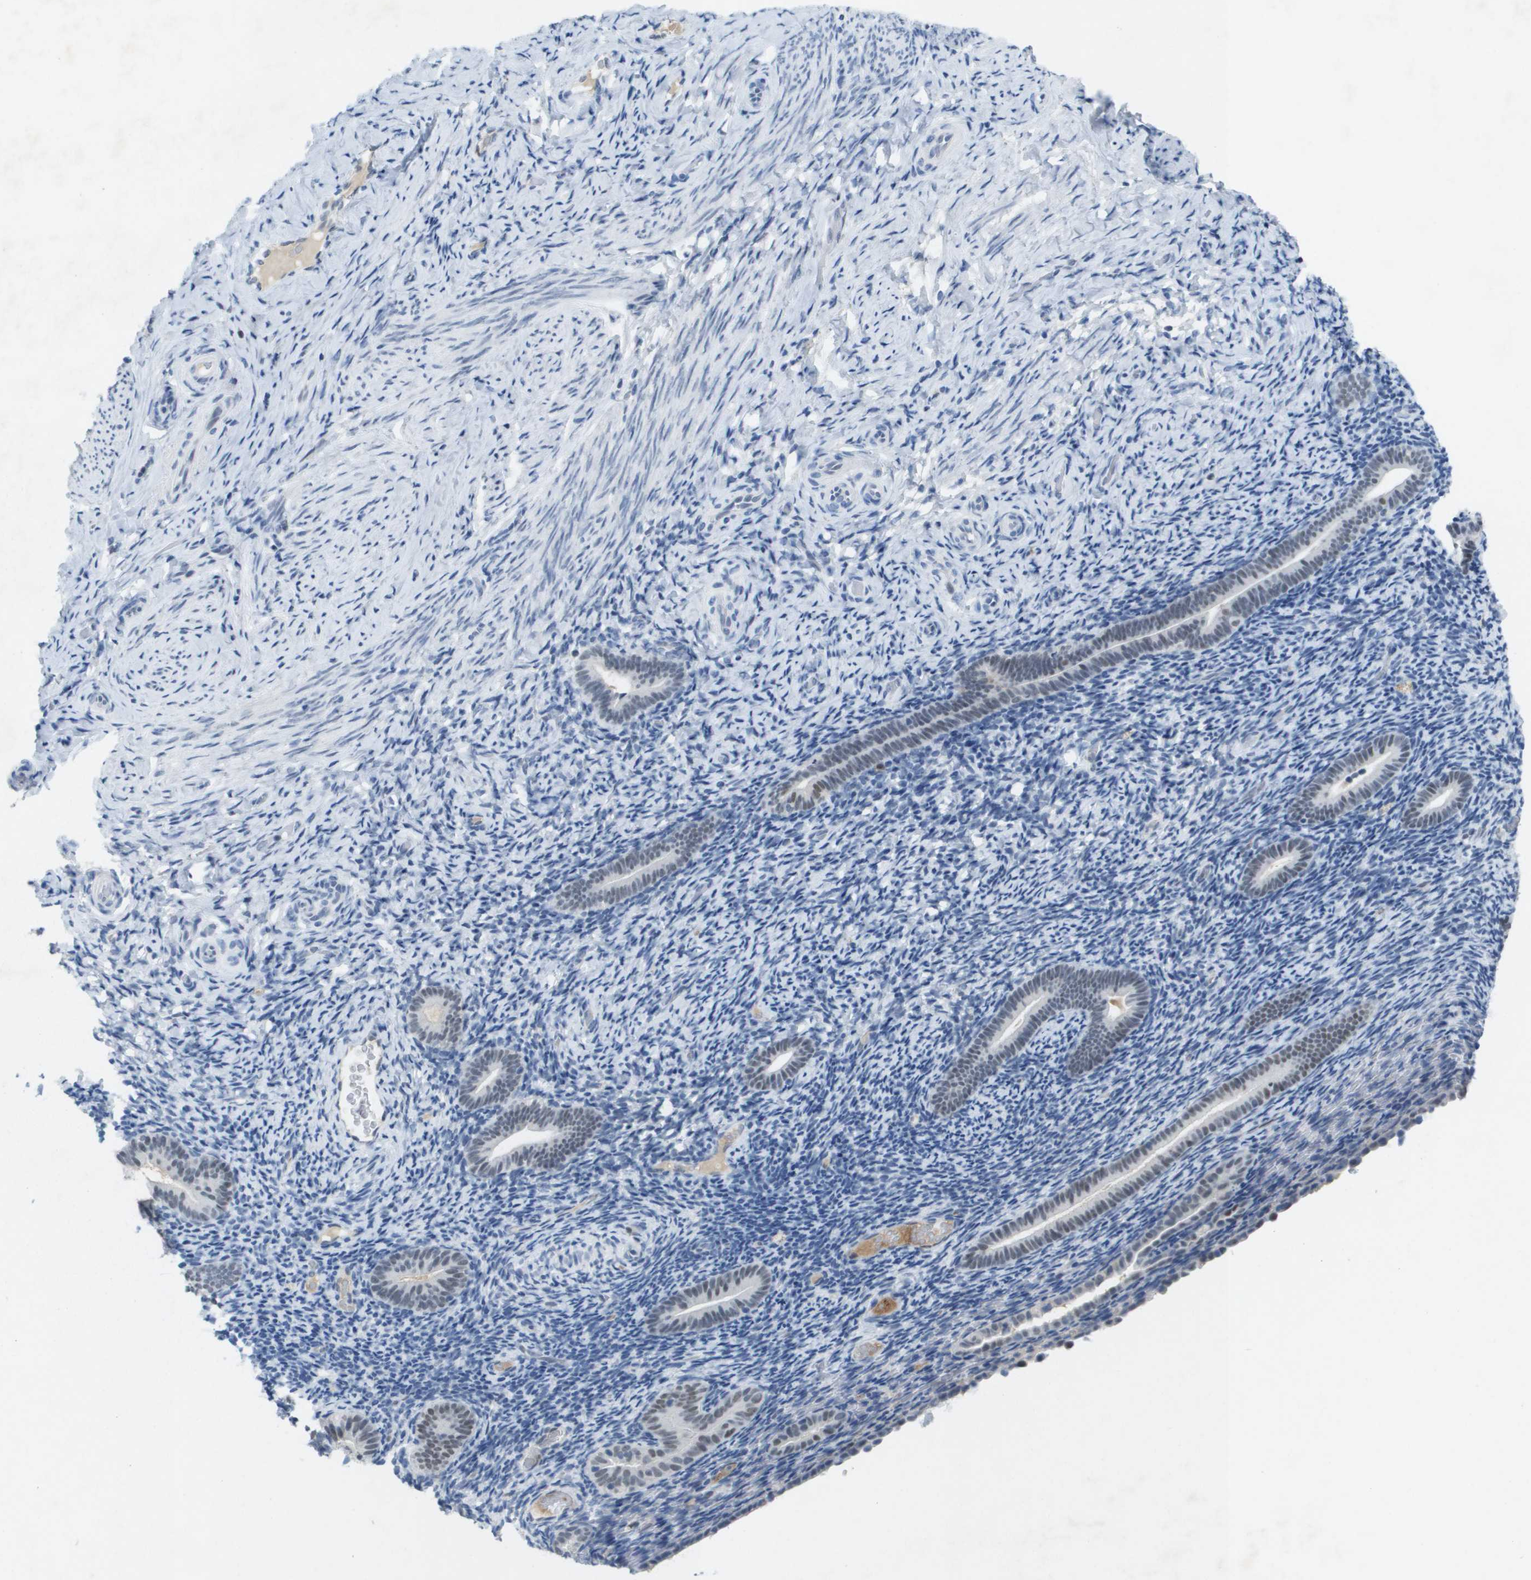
{"staining": {"intensity": "negative", "quantity": "none", "location": "none"}, "tissue": "endometrium", "cell_type": "Cells in endometrial stroma", "image_type": "normal", "snomed": [{"axis": "morphology", "description": "Normal tissue, NOS"}, {"axis": "topography", "description": "Endometrium"}], "caption": "This is an IHC histopathology image of unremarkable endometrium. There is no staining in cells in endometrial stroma.", "gene": "TP53RK", "patient": {"sex": "female", "age": 51}}